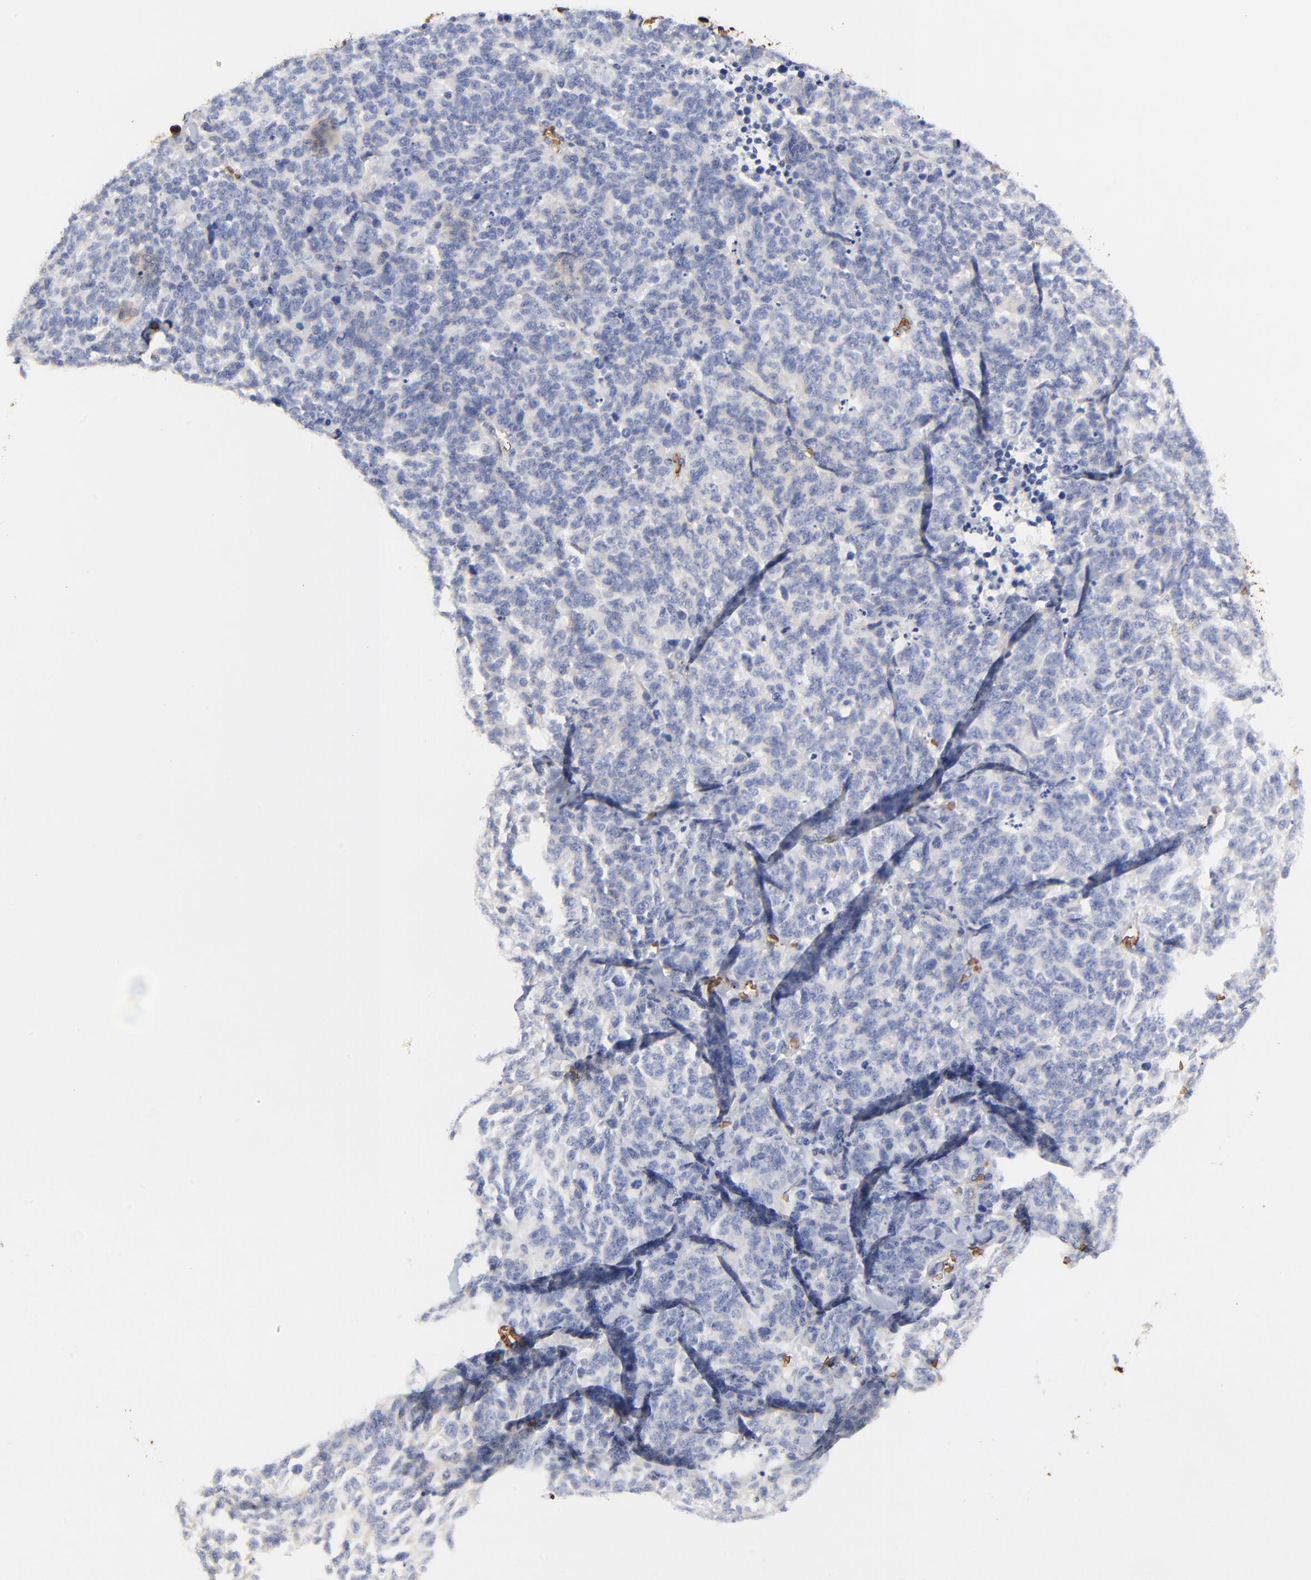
{"staining": {"intensity": "negative", "quantity": "none", "location": "none"}, "tissue": "lung cancer", "cell_type": "Tumor cells", "image_type": "cancer", "snomed": [{"axis": "morphology", "description": "Neoplasm, malignant, NOS"}, {"axis": "topography", "description": "Lung"}], "caption": "Tumor cells show no significant expression in lung cancer (neoplasm (malignant)).", "gene": "PAG1", "patient": {"sex": "female", "age": 58}}